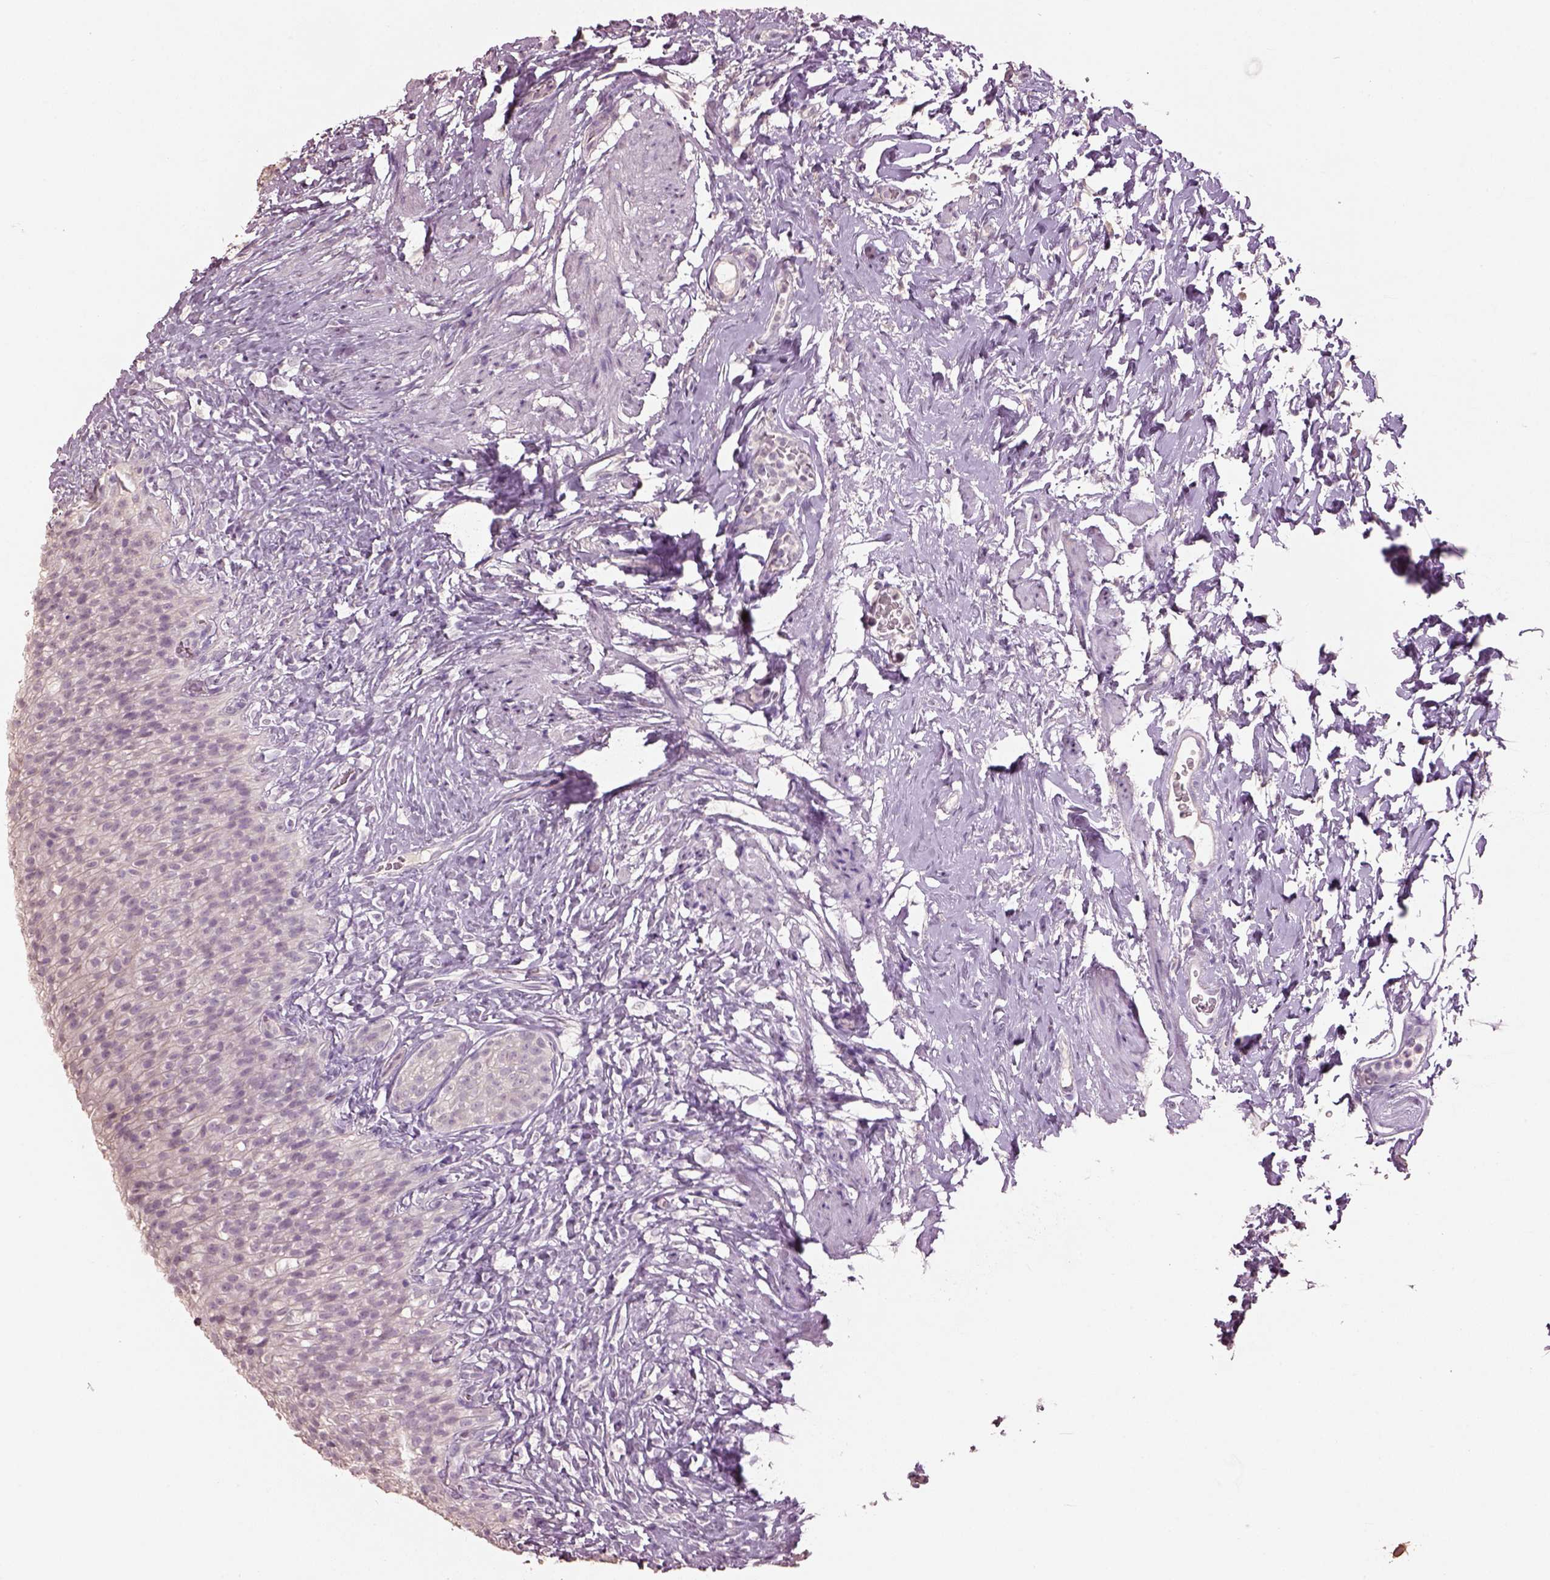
{"staining": {"intensity": "negative", "quantity": "none", "location": "none"}, "tissue": "urinary bladder", "cell_type": "Urothelial cells", "image_type": "normal", "snomed": [{"axis": "morphology", "description": "Normal tissue, NOS"}, {"axis": "topography", "description": "Urinary bladder"}], "caption": "Immunohistochemical staining of unremarkable human urinary bladder exhibits no significant expression in urothelial cells.", "gene": "KCNIP3", "patient": {"sex": "male", "age": 76}}